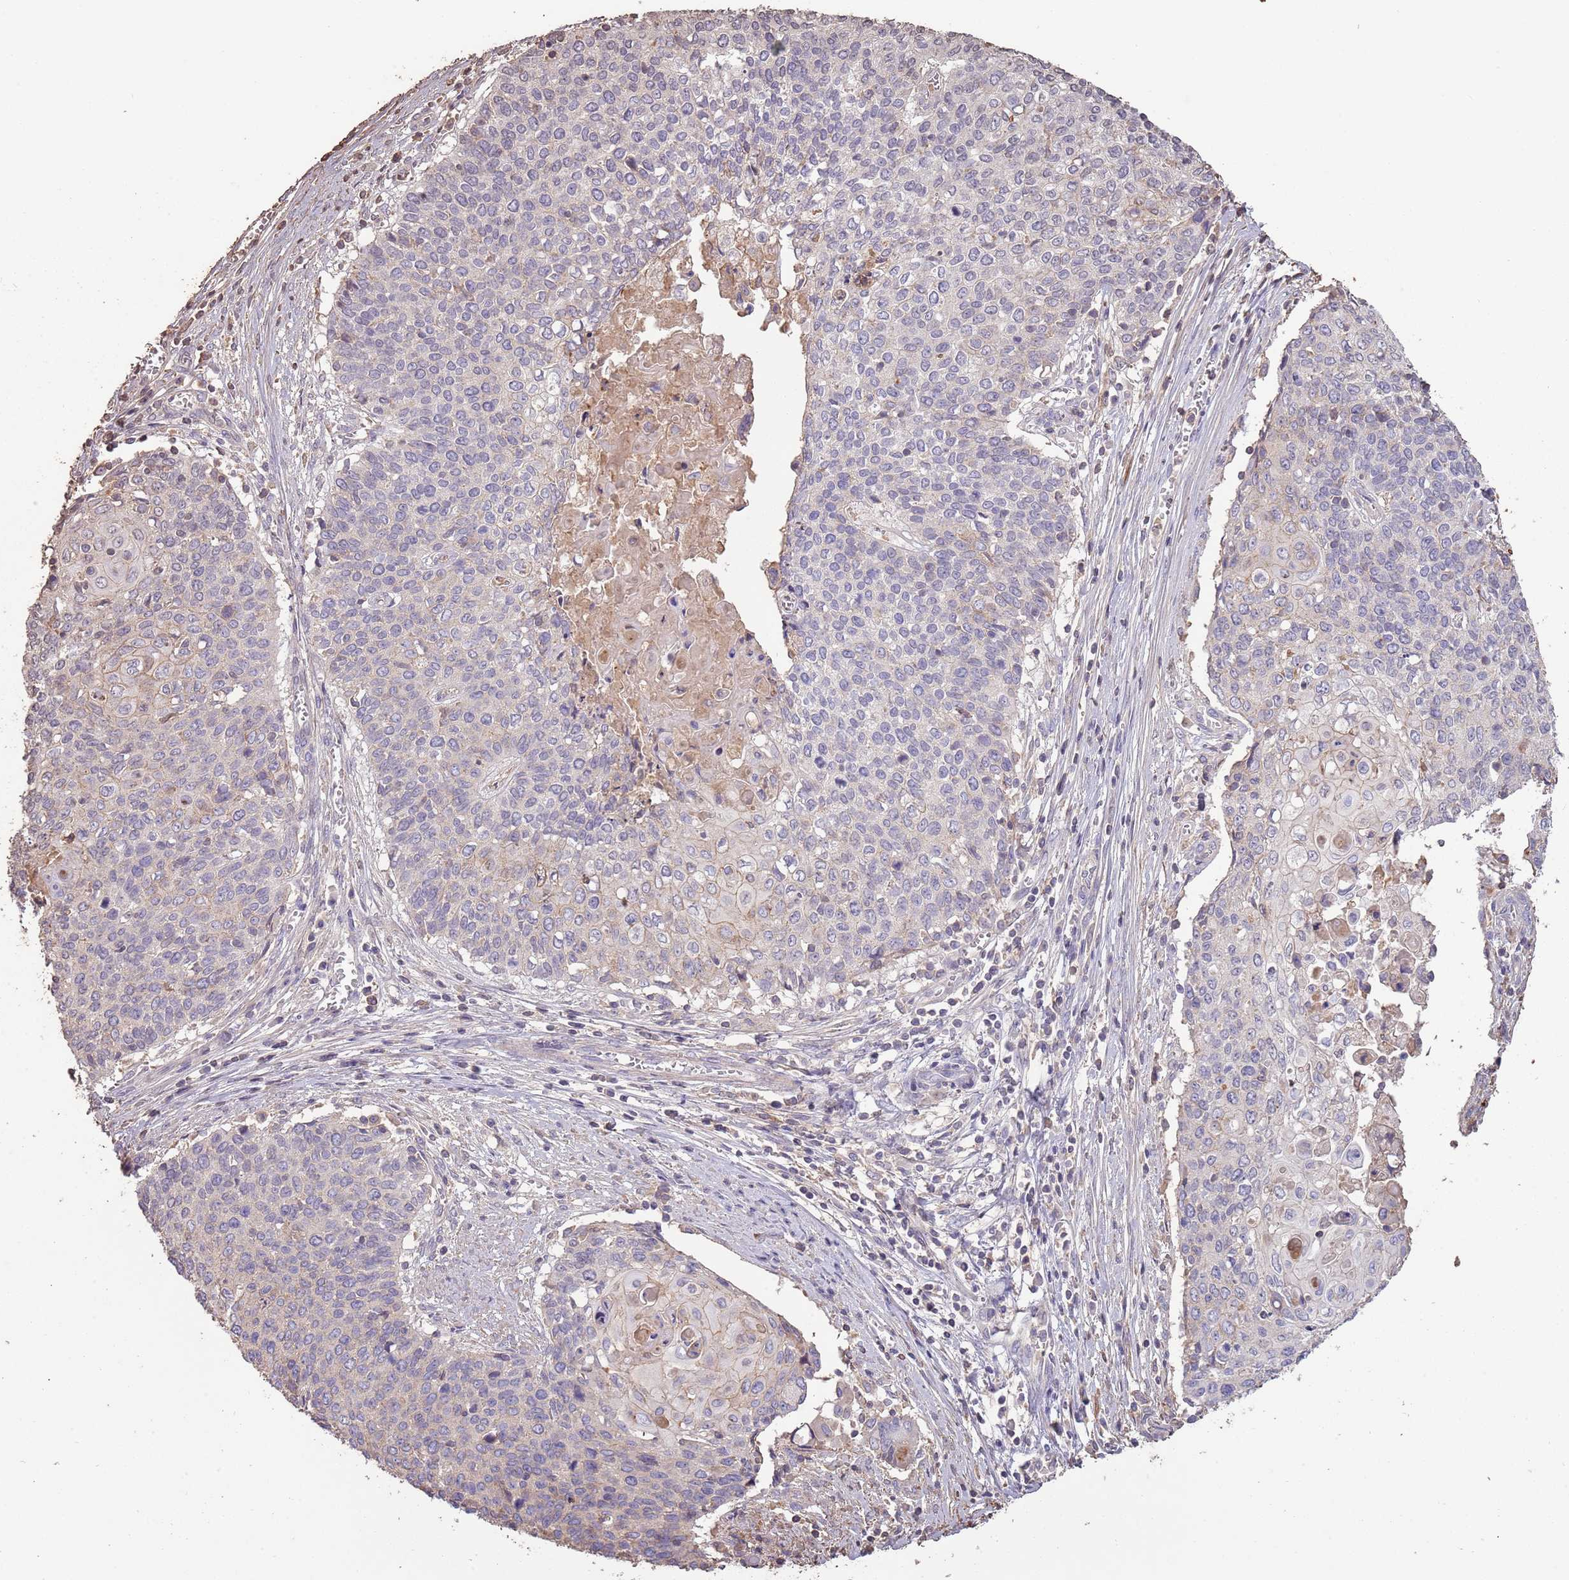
{"staining": {"intensity": "negative", "quantity": "none", "location": "none"}, "tissue": "cervical cancer", "cell_type": "Tumor cells", "image_type": "cancer", "snomed": [{"axis": "morphology", "description": "Squamous cell carcinoma, NOS"}, {"axis": "topography", "description": "Cervix"}], "caption": "Immunohistochemical staining of cervical cancer displays no significant staining in tumor cells. (DAB (3,3'-diaminobenzidine) immunohistochemistry, high magnification).", "gene": "FECH", "patient": {"sex": "female", "age": 39}}